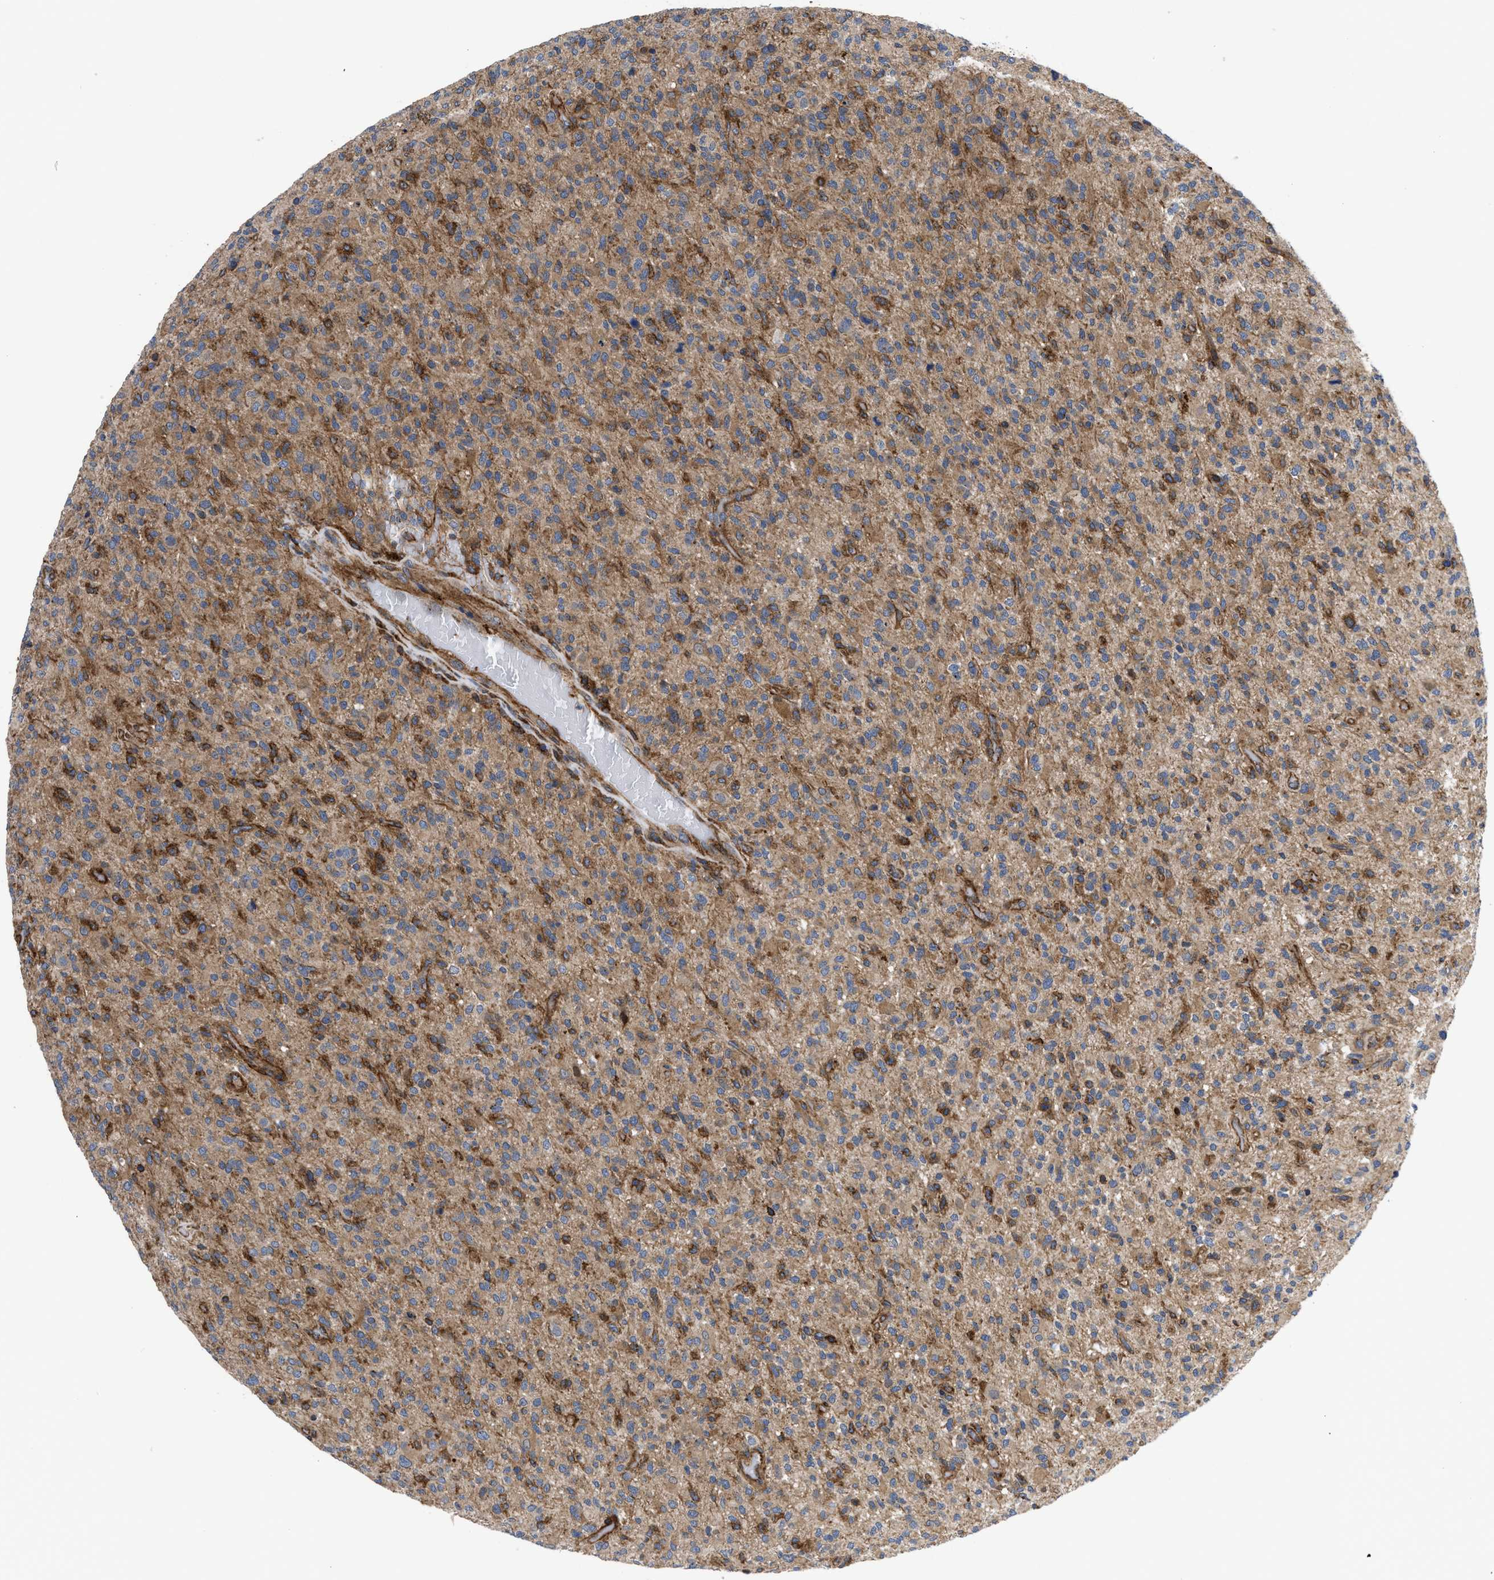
{"staining": {"intensity": "moderate", "quantity": ">75%", "location": "cytoplasmic/membranous"}, "tissue": "glioma", "cell_type": "Tumor cells", "image_type": "cancer", "snomed": [{"axis": "morphology", "description": "Glioma, malignant, High grade"}, {"axis": "topography", "description": "Brain"}], "caption": "IHC of human high-grade glioma (malignant) exhibits medium levels of moderate cytoplasmic/membranous positivity in about >75% of tumor cells.", "gene": "SPAST", "patient": {"sex": "male", "age": 71}}